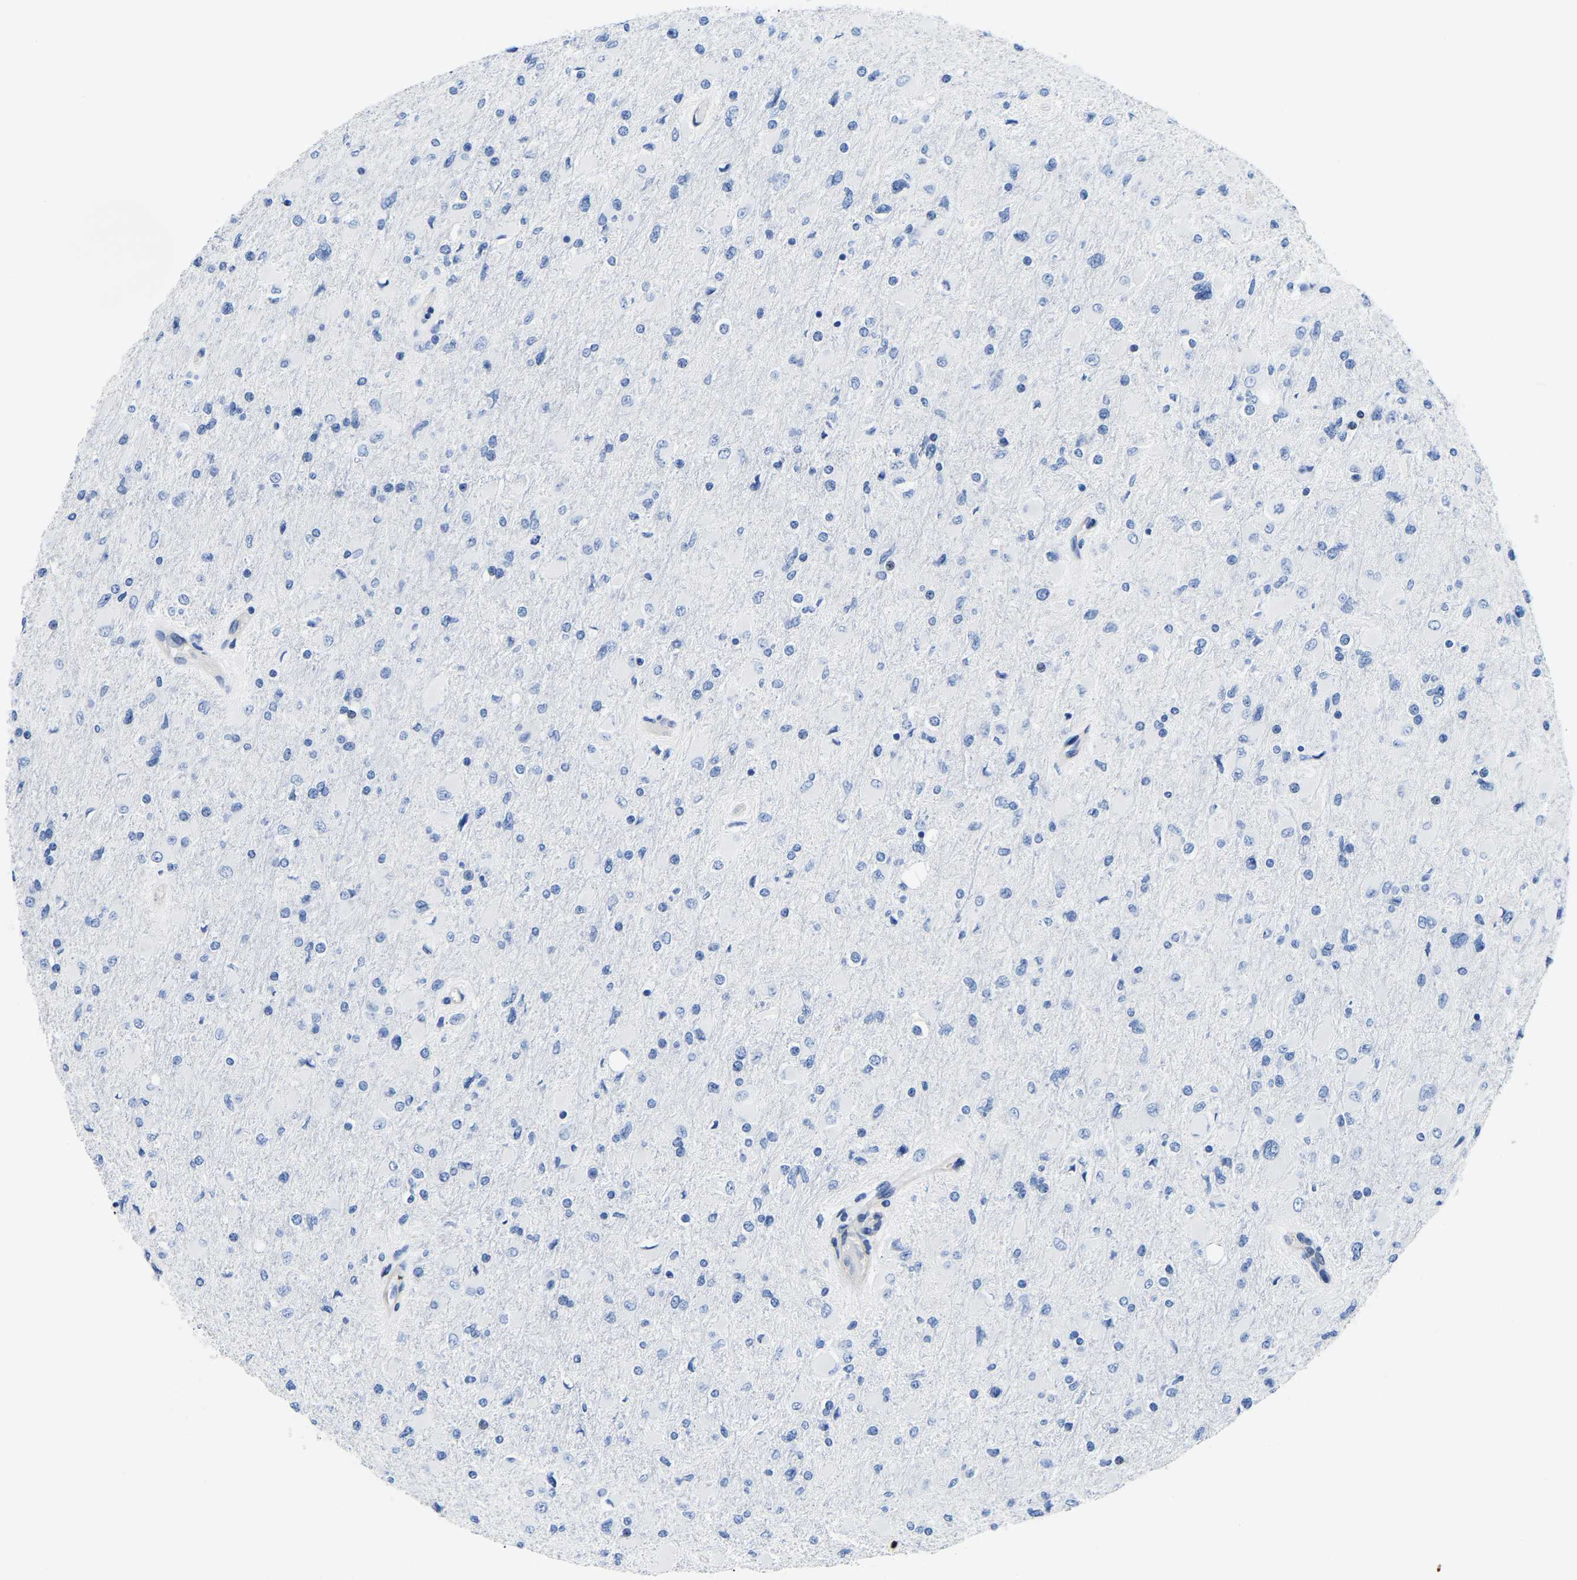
{"staining": {"intensity": "negative", "quantity": "none", "location": "none"}, "tissue": "glioma", "cell_type": "Tumor cells", "image_type": "cancer", "snomed": [{"axis": "morphology", "description": "Glioma, malignant, High grade"}, {"axis": "topography", "description": "Cerebral cortex"}], "caption": "Immunohistochemical staining of malignant glioma (high-grade) exhibits no significant staining in tumor cells. The staining was performed using DAB (3,3'-diaminobenzidine) to visualize the protein expression in brown, while the nuclei were stained in blue with hematoxylin (Magnification: 20x).", "gene": "UPK3A", "patient": {"sex": "female", "age": 36}}